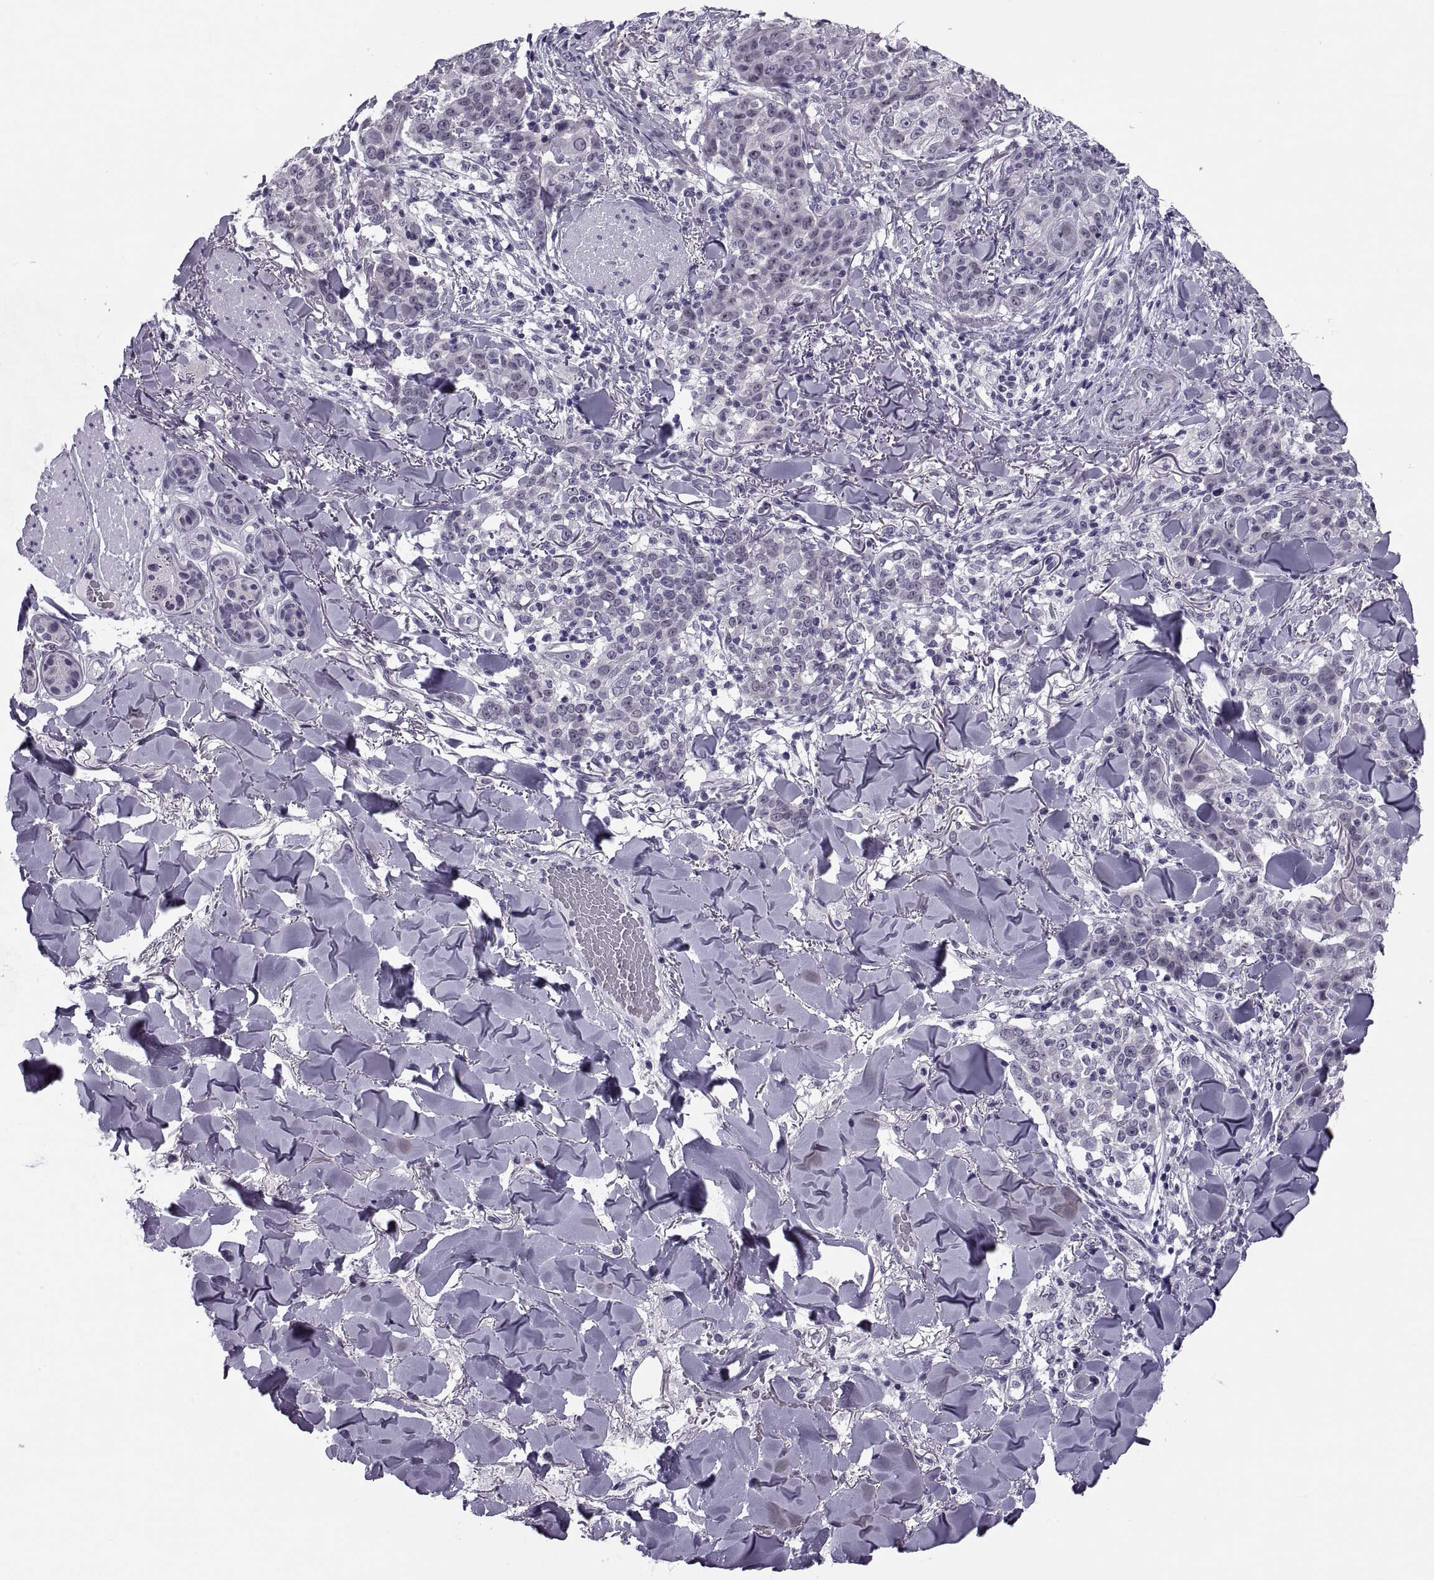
{"staining": {"intensity": "negative", "quantity": "none", "location": "none"}, "tissue": "skin cancer", "cell_type": "Tumor cells", "image_type": "cancer", "snomed": [{"axis": "morphology", "description": "Normal tissue, NOS"}, {"axis": "morphology", "description": "Squamous cell carcinoma, NOS"}, {"axis": "topography", "description": "Skin"}], "caption": "Immunohistochemistry (IHC) micrograph of skin cancer (squamous cell carcinoma) stained for a protein (brown), which shows no staining in tumor cells. (IHC, brightfield microscopy, high magnification).", "gene": "TBC1D3G", "patient": {"sex": "female", "age": 83}}